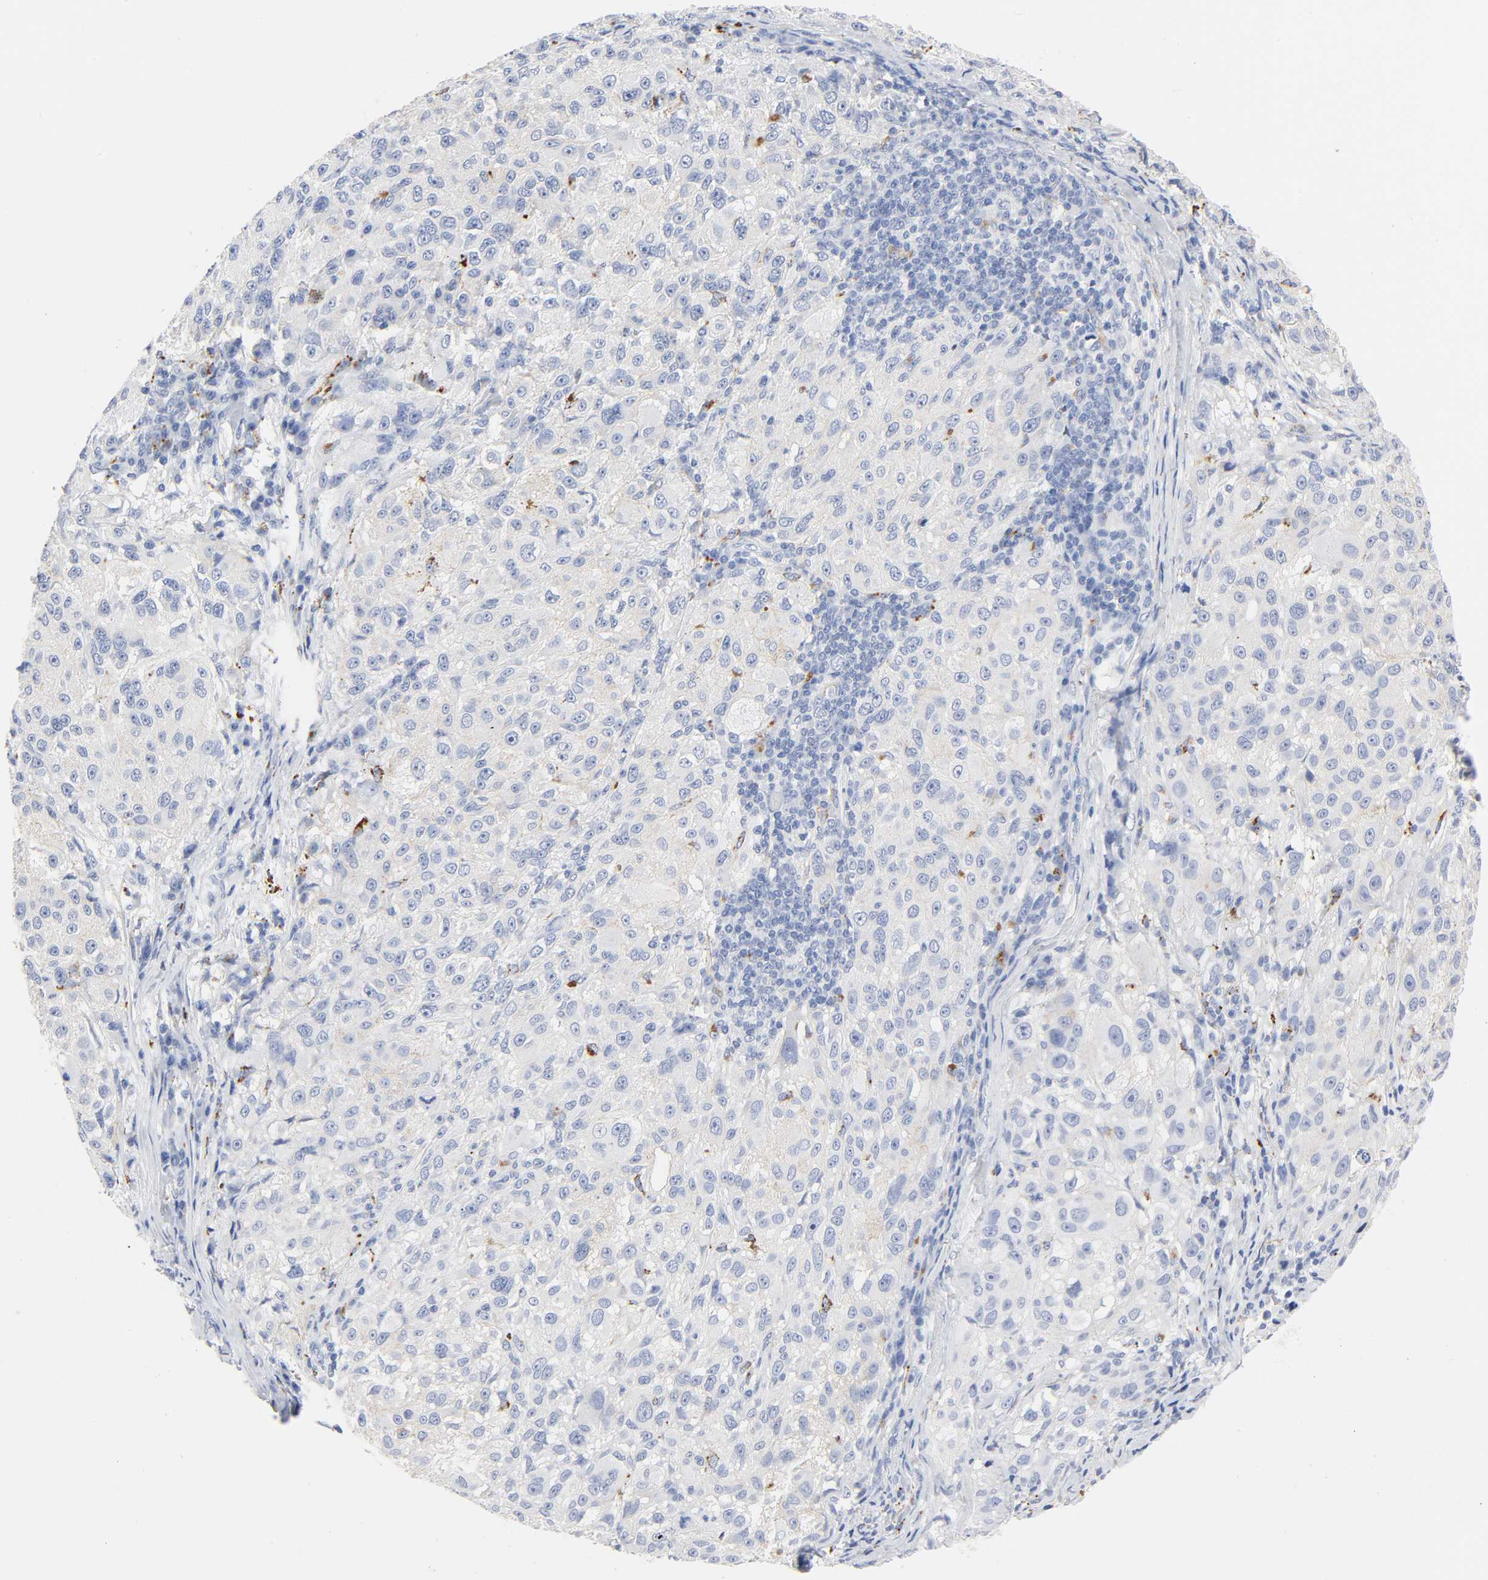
{"staining": {"intensity": "negative", "quantity": "none", "location": "none"}, "tissue": "melanoma", "cell_type": "Tumor cells", "image_type": "cancer", "snomed": [{"axis": "morphology", "description": "Necrosis, NOS"}, {"axis": "morphology", "description": "Malignant melanoma, NOS"}, {"axis": "topography", "description": "Skin"}], "caption": "There is no significant staining in tumor cells of malignant melanoma.", "gene": "PLP1", "patient": {"sex": "female", "age": 87}}